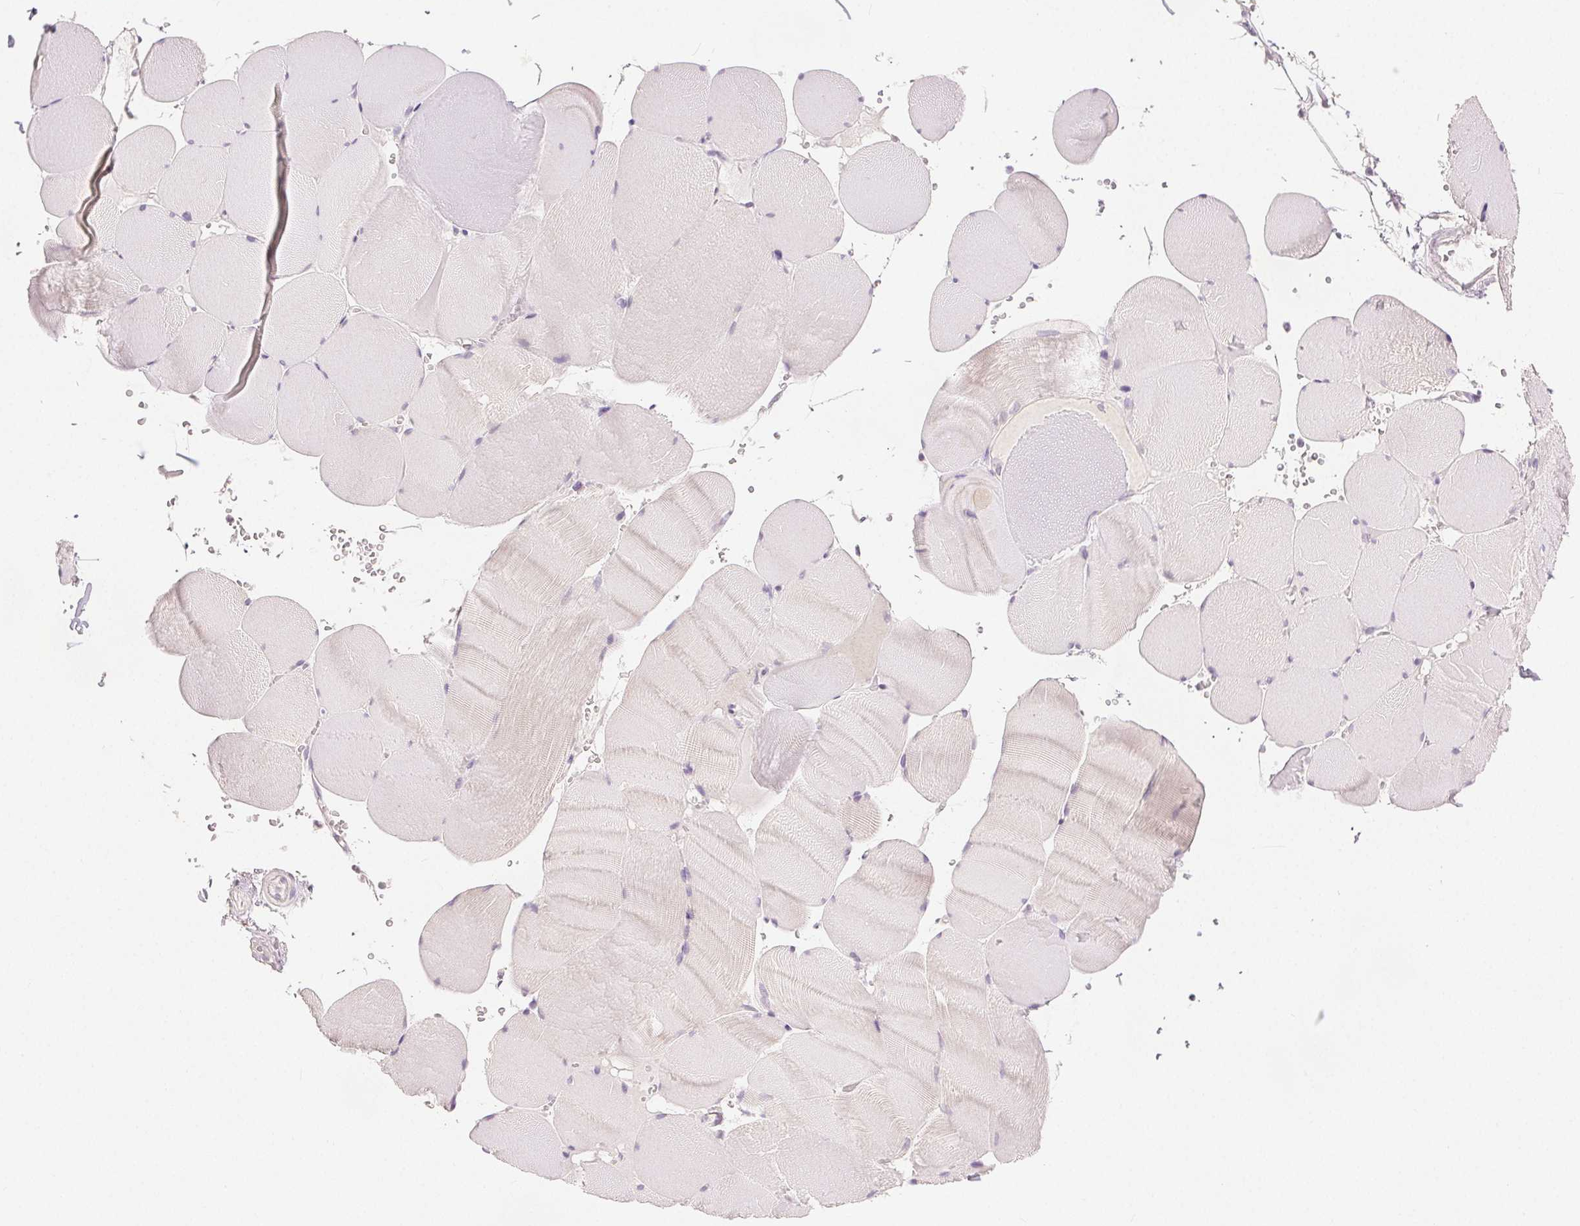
{"staining": {"intensity": "negative", "quantity": "none", "location": "none"}, "tissue": "skeletal muscle", "cell_type": "Myocytes", "image_type": "normal", "snomed": [{"axis": "morphology", "description": "Normal tissue, NOS"}, {"axis": "topography", "description": "Skeletal muscle"}, {"axis": "topography", "description": "Head-Neck"}], "caption": "Immunohistochemical staining of normal human skeletal muscle demonstrates no significant expression in myocytes. (Brightfield microscopy of DAB (3,3'-diaminobenzidine) IHC at high magnification).", "gene": "CA12", "patient": {"sex": "male", "age": 66}}